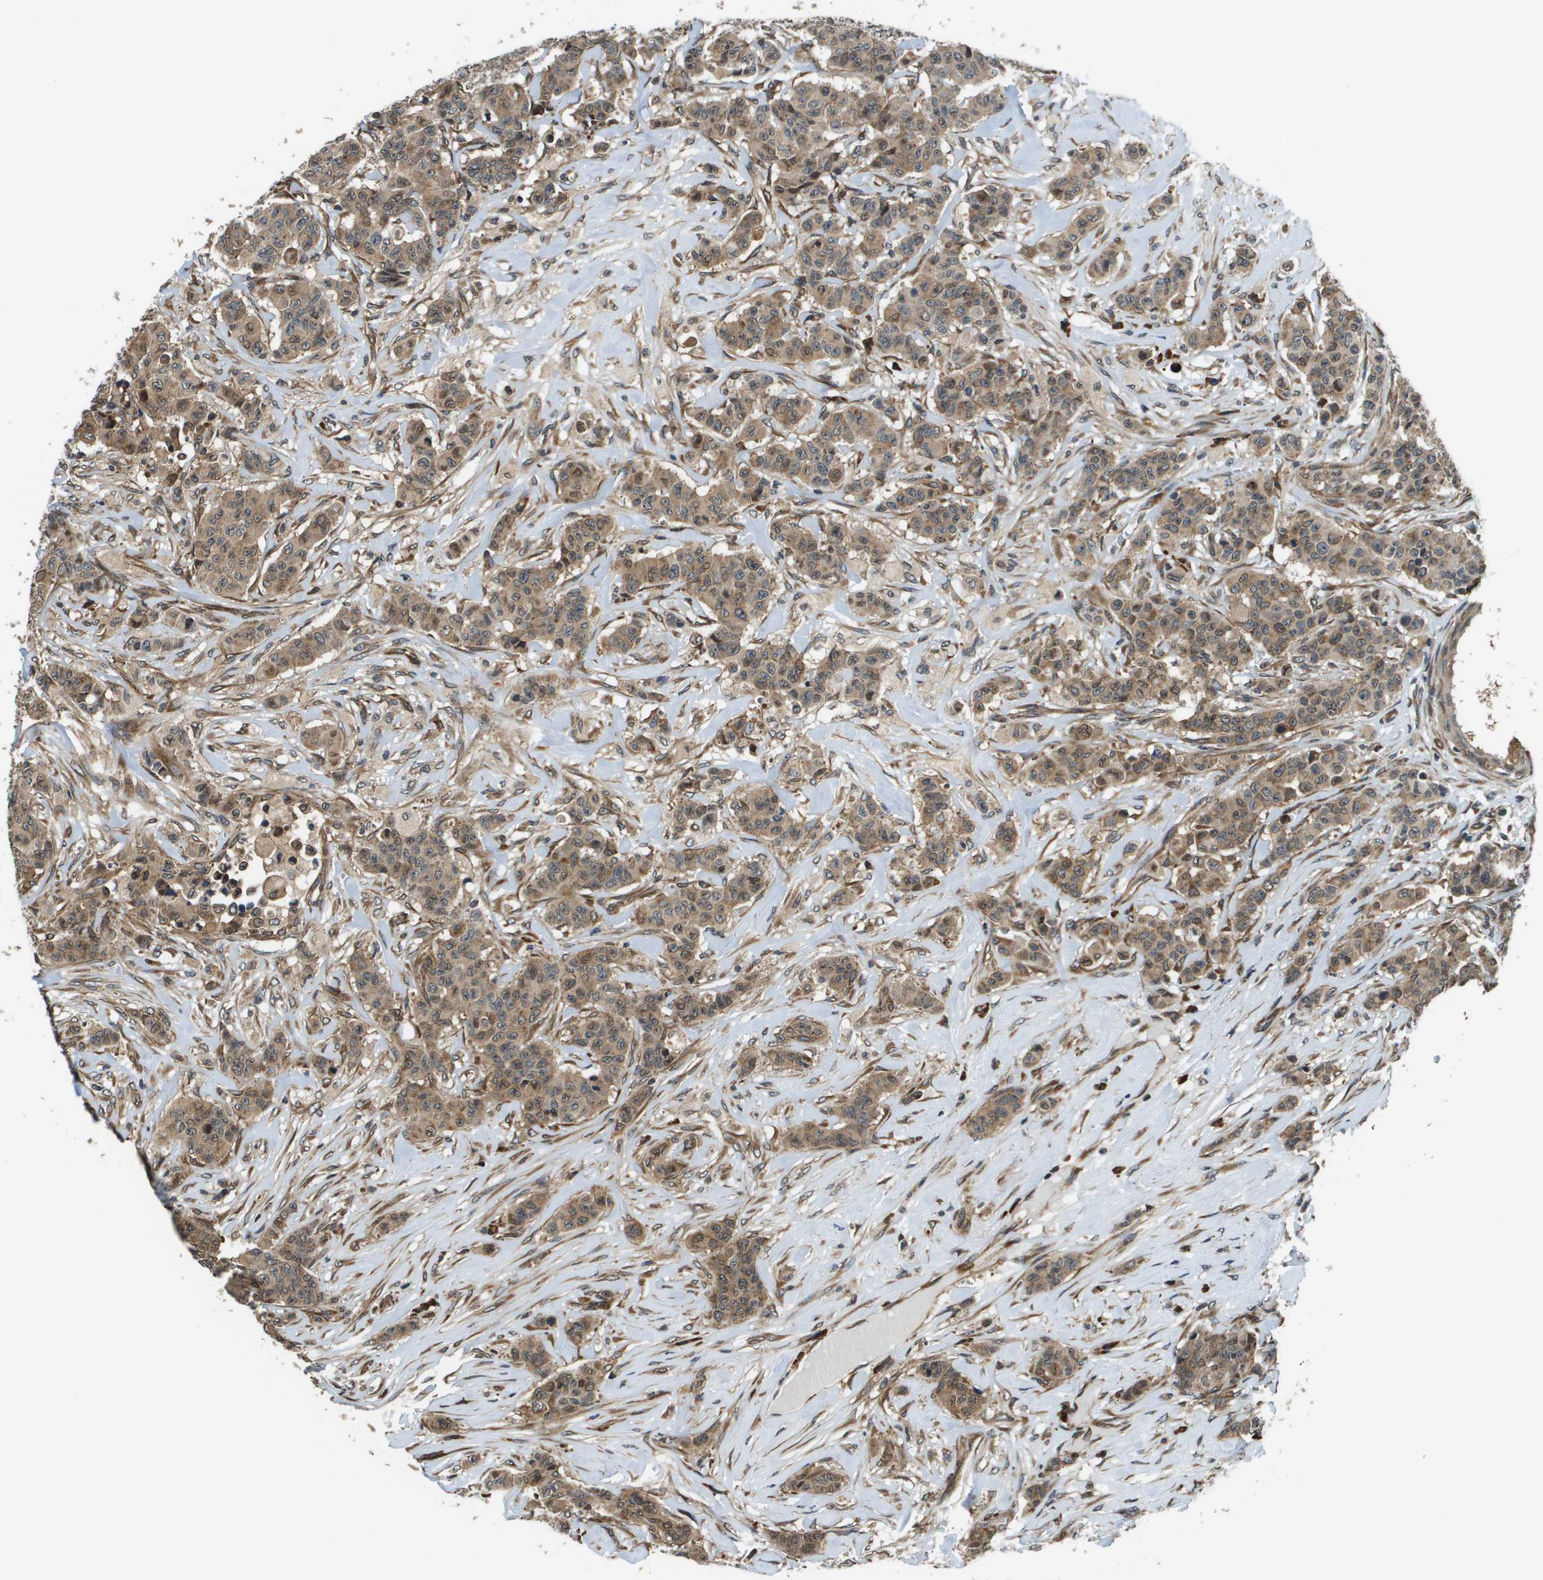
{"staining": {"intensity": "moderate", "quantity": ">75%", "location": "cytoplasmic/membranous"}, "tissue": "breast cancer", "cell_type": "Tumor cells", "image_type": "cancer", "snomed": [{"axis": "morphology", "description": "Normal tissue, NOS"}, {"axis": "morphology", "description": "Duct carcinoma"}, {"axis": "topography", "description": "Breast"}], "caption": "Immunohistochemical staining of breast cancer shows medium levels of moderate cytoplasmic/membranous protein expression in about >75% of tumor cells.", "gene": "SEC62", "patient": {"sex": "female", "age": 40}}